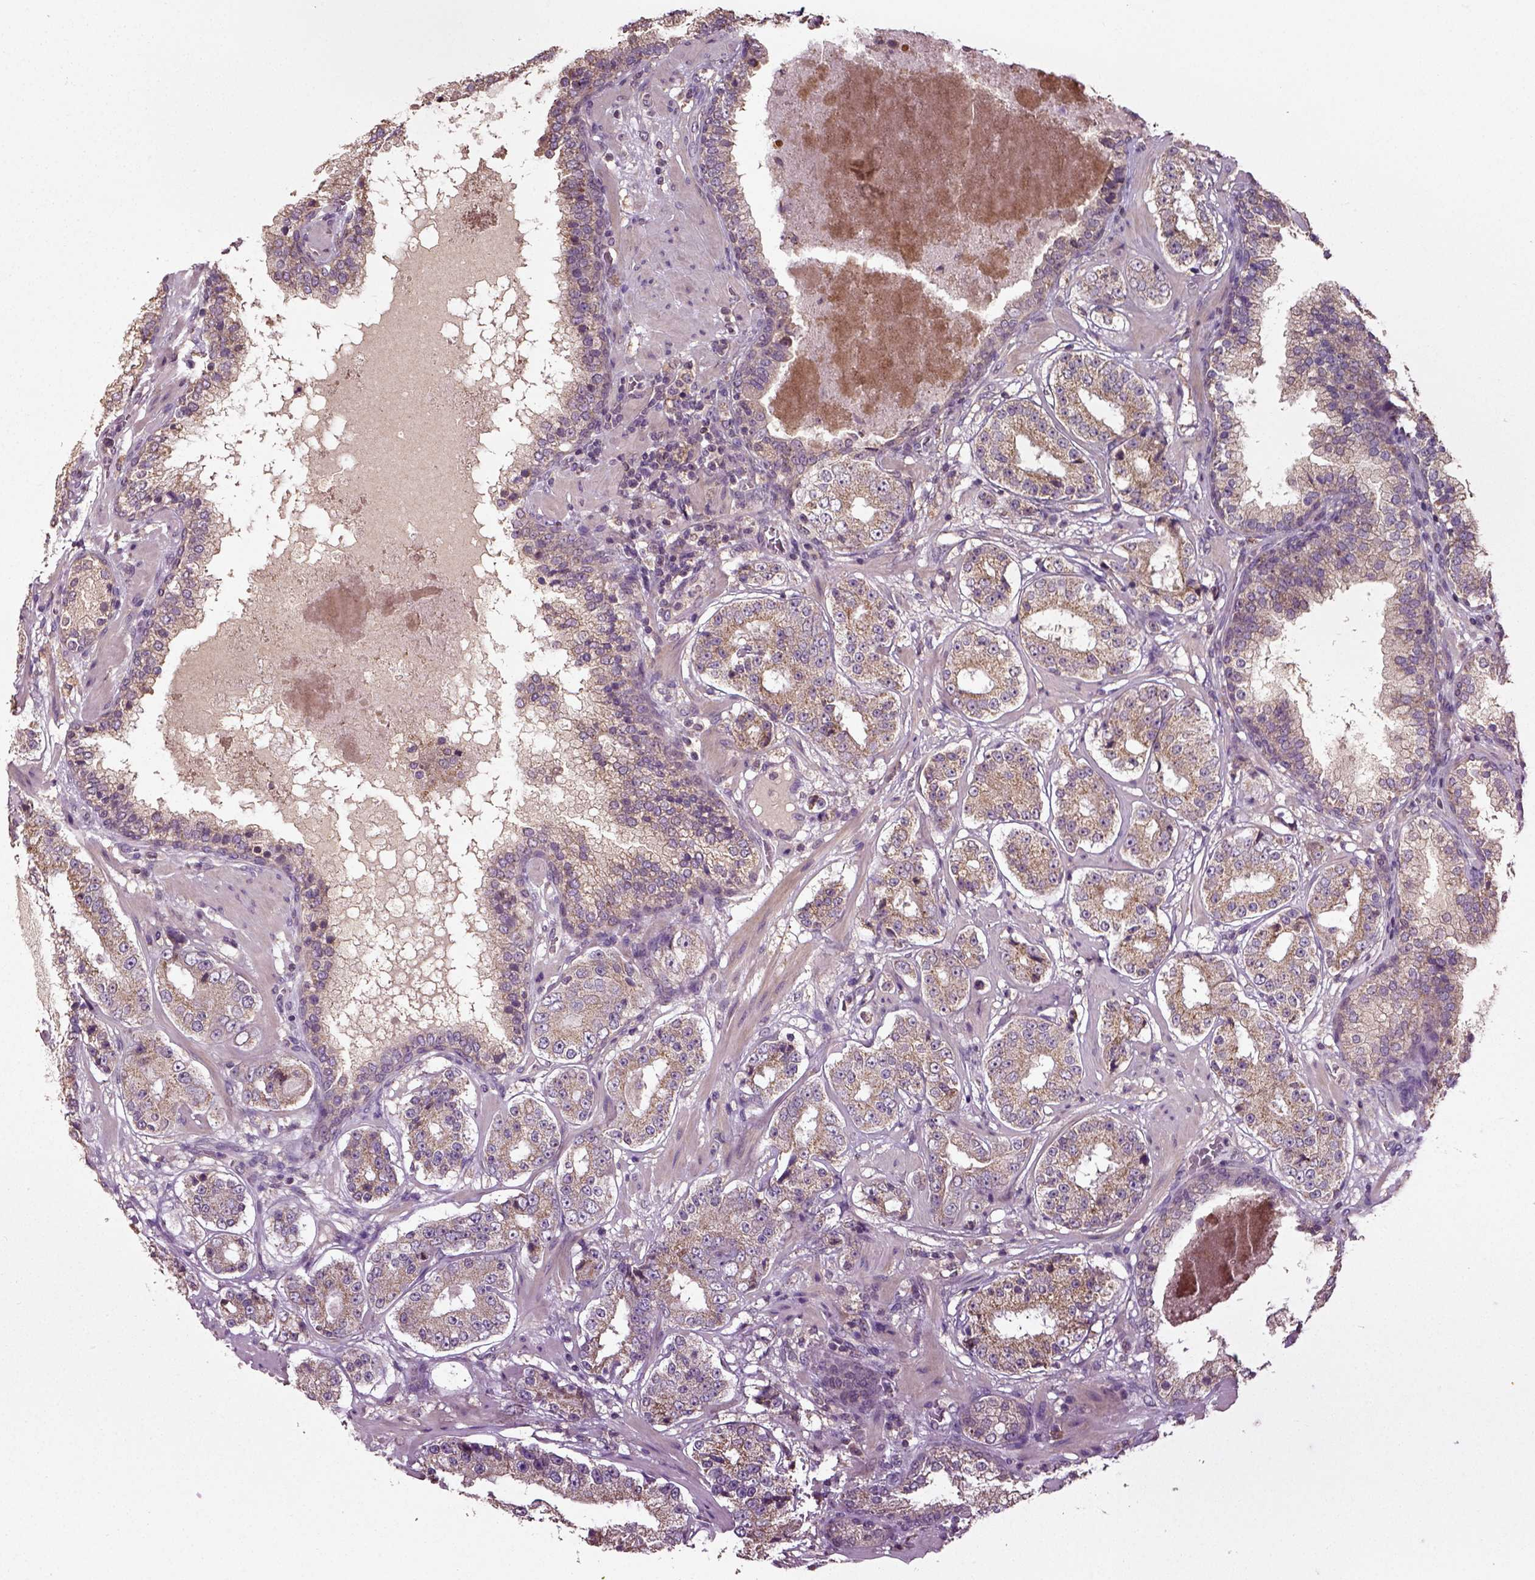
{"staining": {"intensity": "moderate", "quantity": "25%-75%", "location": "cytoplasmic/membranous"}, "tissue": "prostate cancer", "cell_type": "Tumor cells", "image_type": "cancer", "snomed": [{"axis": "morphology", "description": "Adenocarcinoma, Low grade"}, {"axis": "topography", "description": "Prostate"}], "caption": "Immunohistochemical staining of human adenocarcinoma (low-grade) (prostate) displays medium levels of moderate cytoplasmic/membranous positivity in about 25%-75% of tumor cells.", "gene": "ERV3-1", "patient": {"sex": "male", "age": 60}}